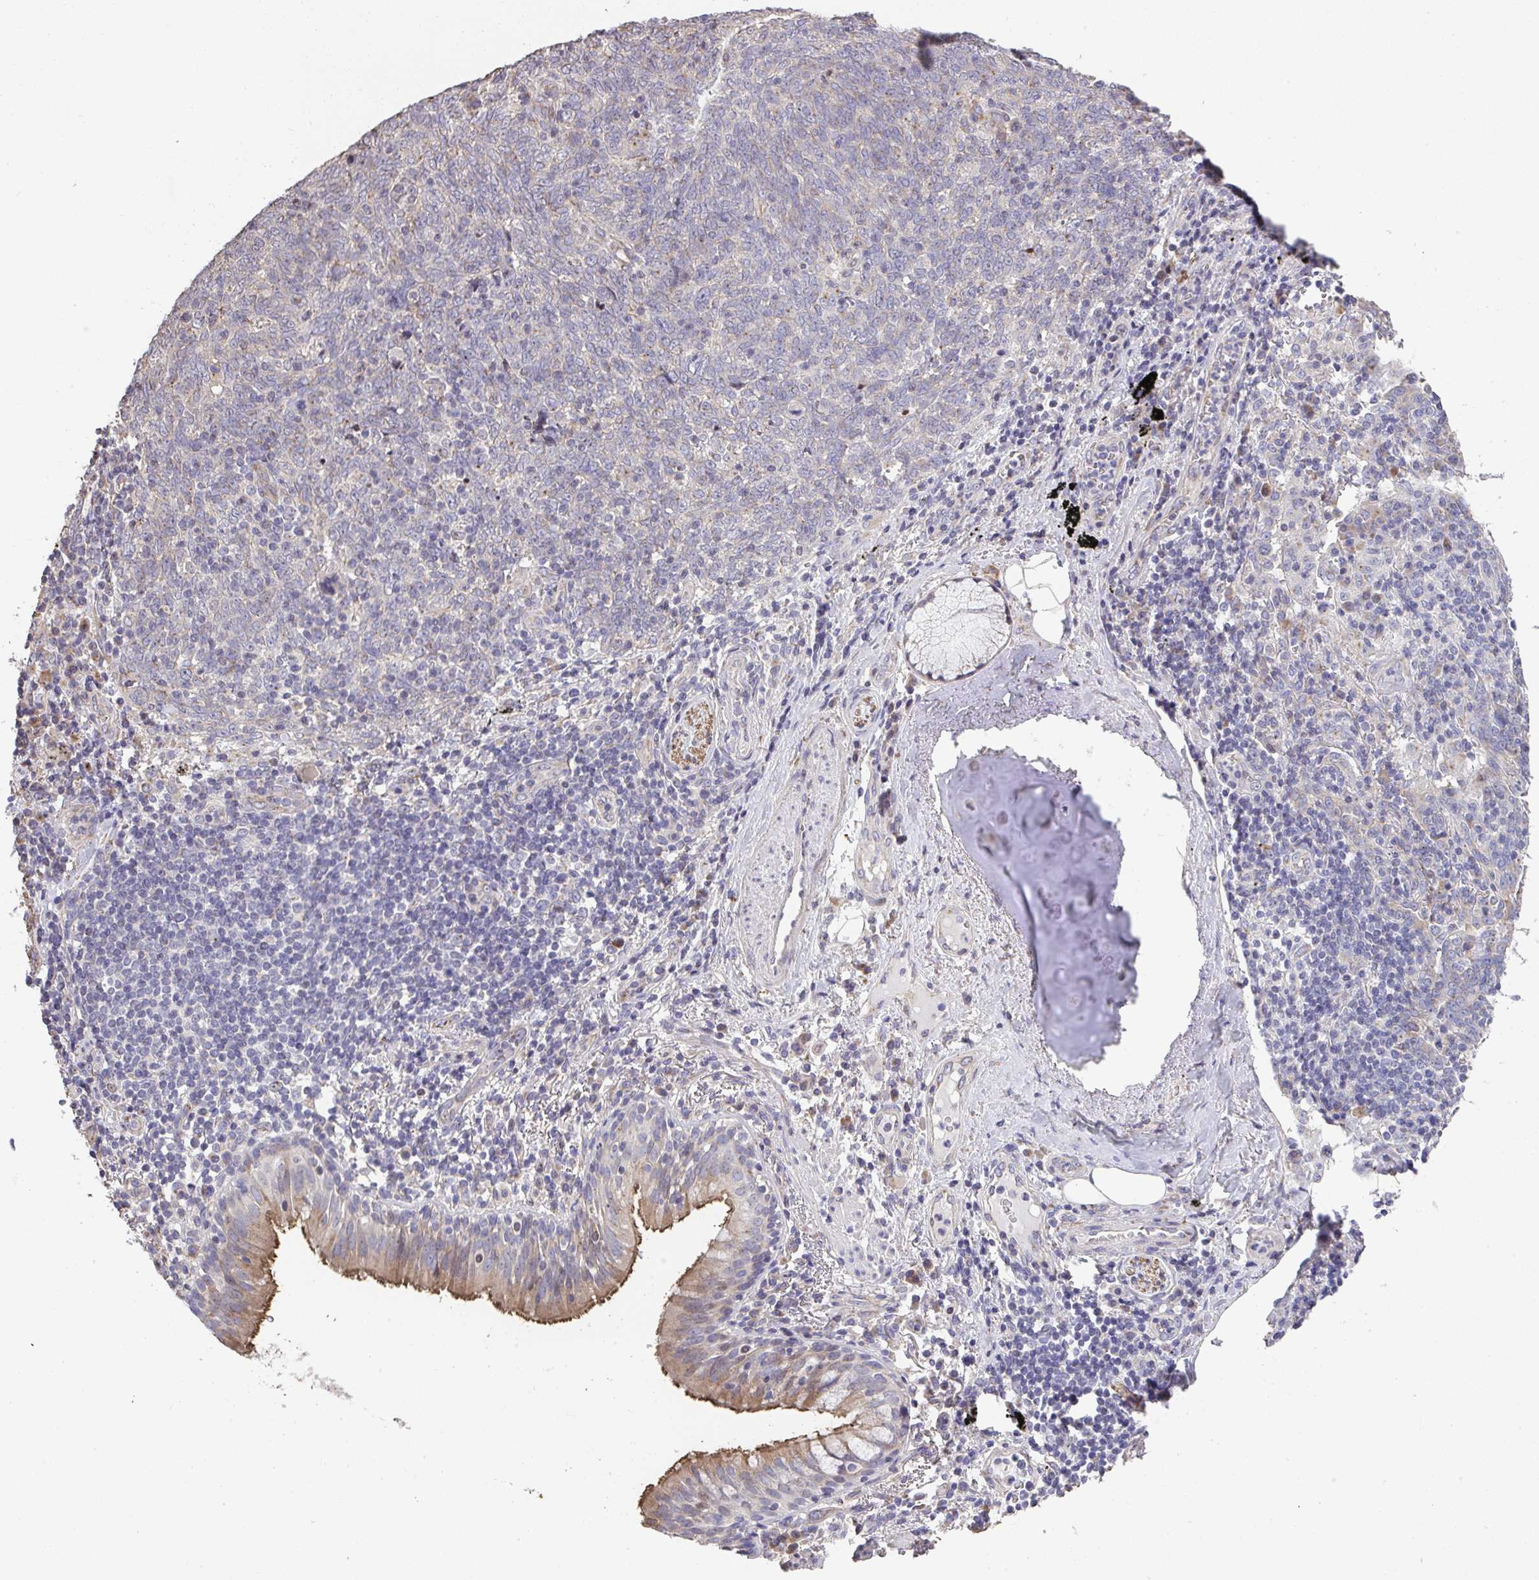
{"staining": {"intensity": "negative", "quantity": "none", "location": "none"}, "tissue": "lung cancer", "cell_type": "Tumor cells", "image_type": "cancer", "snomed": [{"axis": "morphology", "description": "Squamous cell carcinoma, NOS"}, {"axis": "topography", "description": "Lung"}], "caption": "High power microscopy histopathology image of an immunohistochemistry (IHC) photomicrograph of lung cancer (squamous cell carcinoma), revealing no significant positivity in tumor cells.", "gene": "RUNDC3B", "patient": {"sex": "female", "age": 72}}